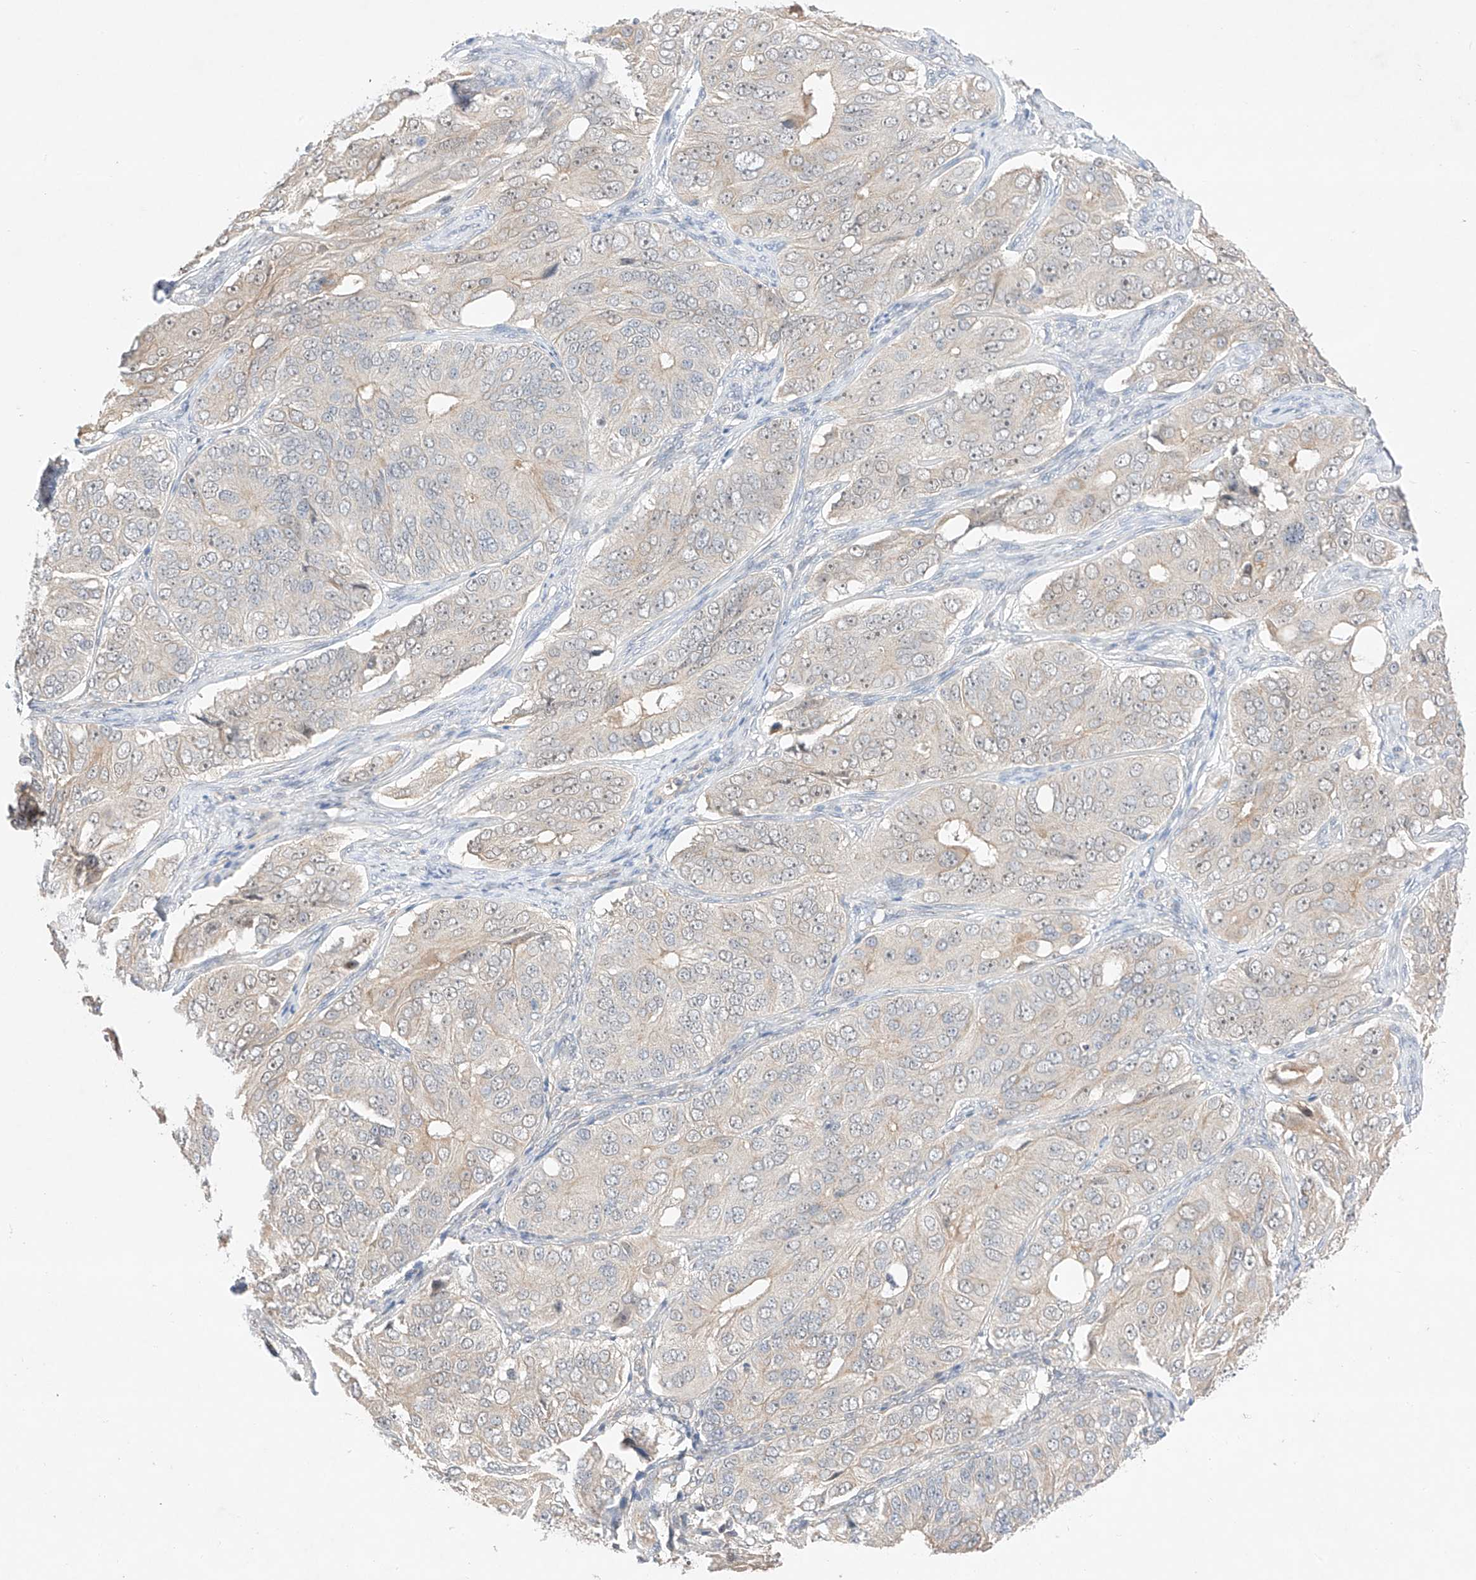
{"staining": {"intensity": "weak", "quantity": "<25%", "location": "cytoplasmic/membranous"}, "tissue": "ovarian cancer", "cell_type": "Tumor cells", "image_type": "cancer", "snomed": [{"axis": "morphology", "description": "Carcinoma, endometroid"}, {"axis": "topography", "description": "Ovary"}], "caption": "Tumor cells show no significant staining in ovarian cancer.", "gene": "IL22RA2", "patient": {"sex": "female", "age": 51}}